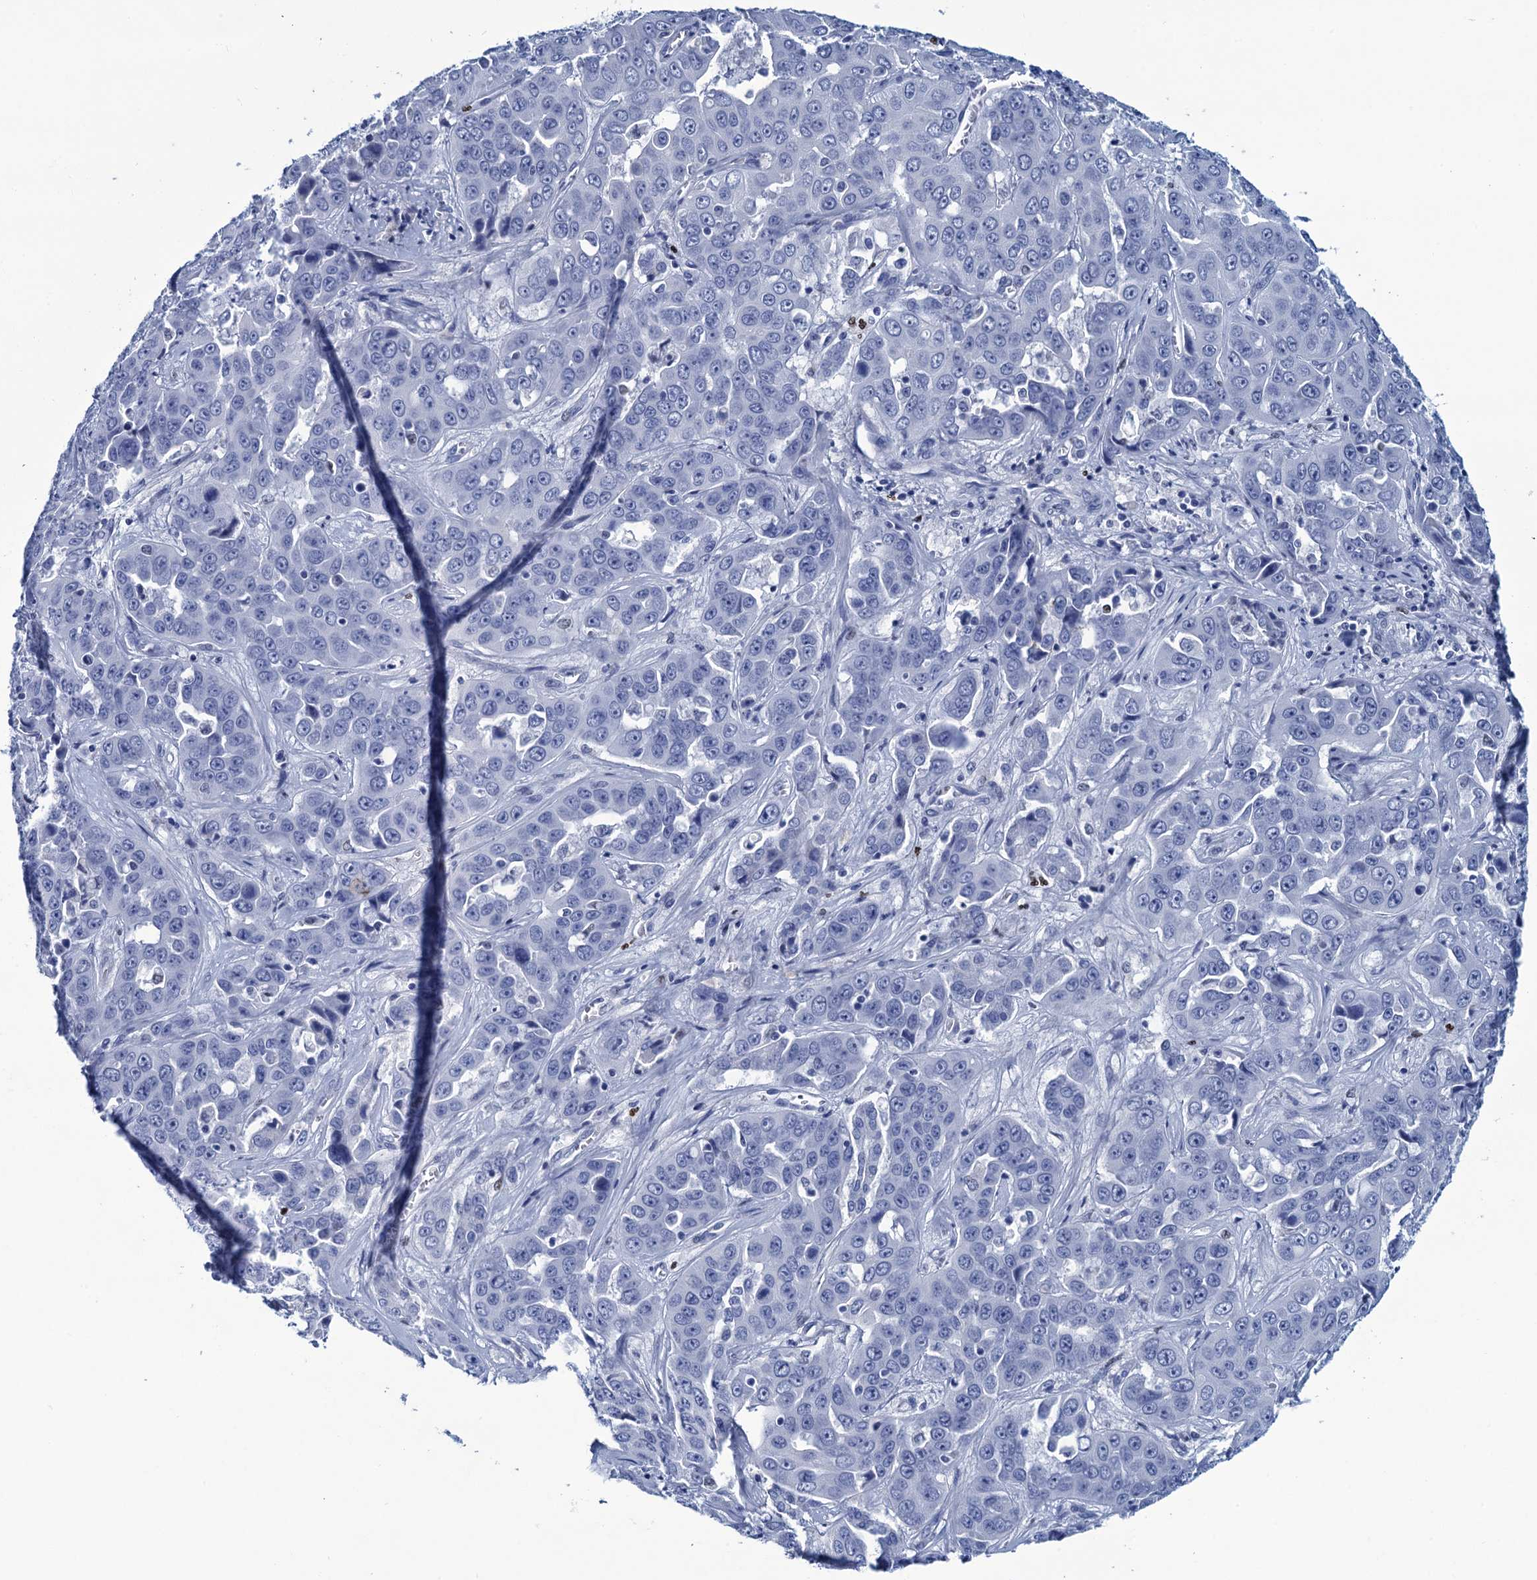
{"staining": {"intensity": "negative", "quantity": "none", "location": "none"}, "tissue": "liver cancer", "cell_type": "Tumor cells", "image_type": "cancer", "snomed": [{"axis": "morphology", "description": "Cholangiocarcinoma"}, {"axis": "topography", "description": "Liver"}], "caption": "Immunohistochemistry of human liver cholangiocarcinoma demonstrates no positivity in tumor cells.", "gene": "RHCG", "patient": {"sex": "female", "age": 52}}